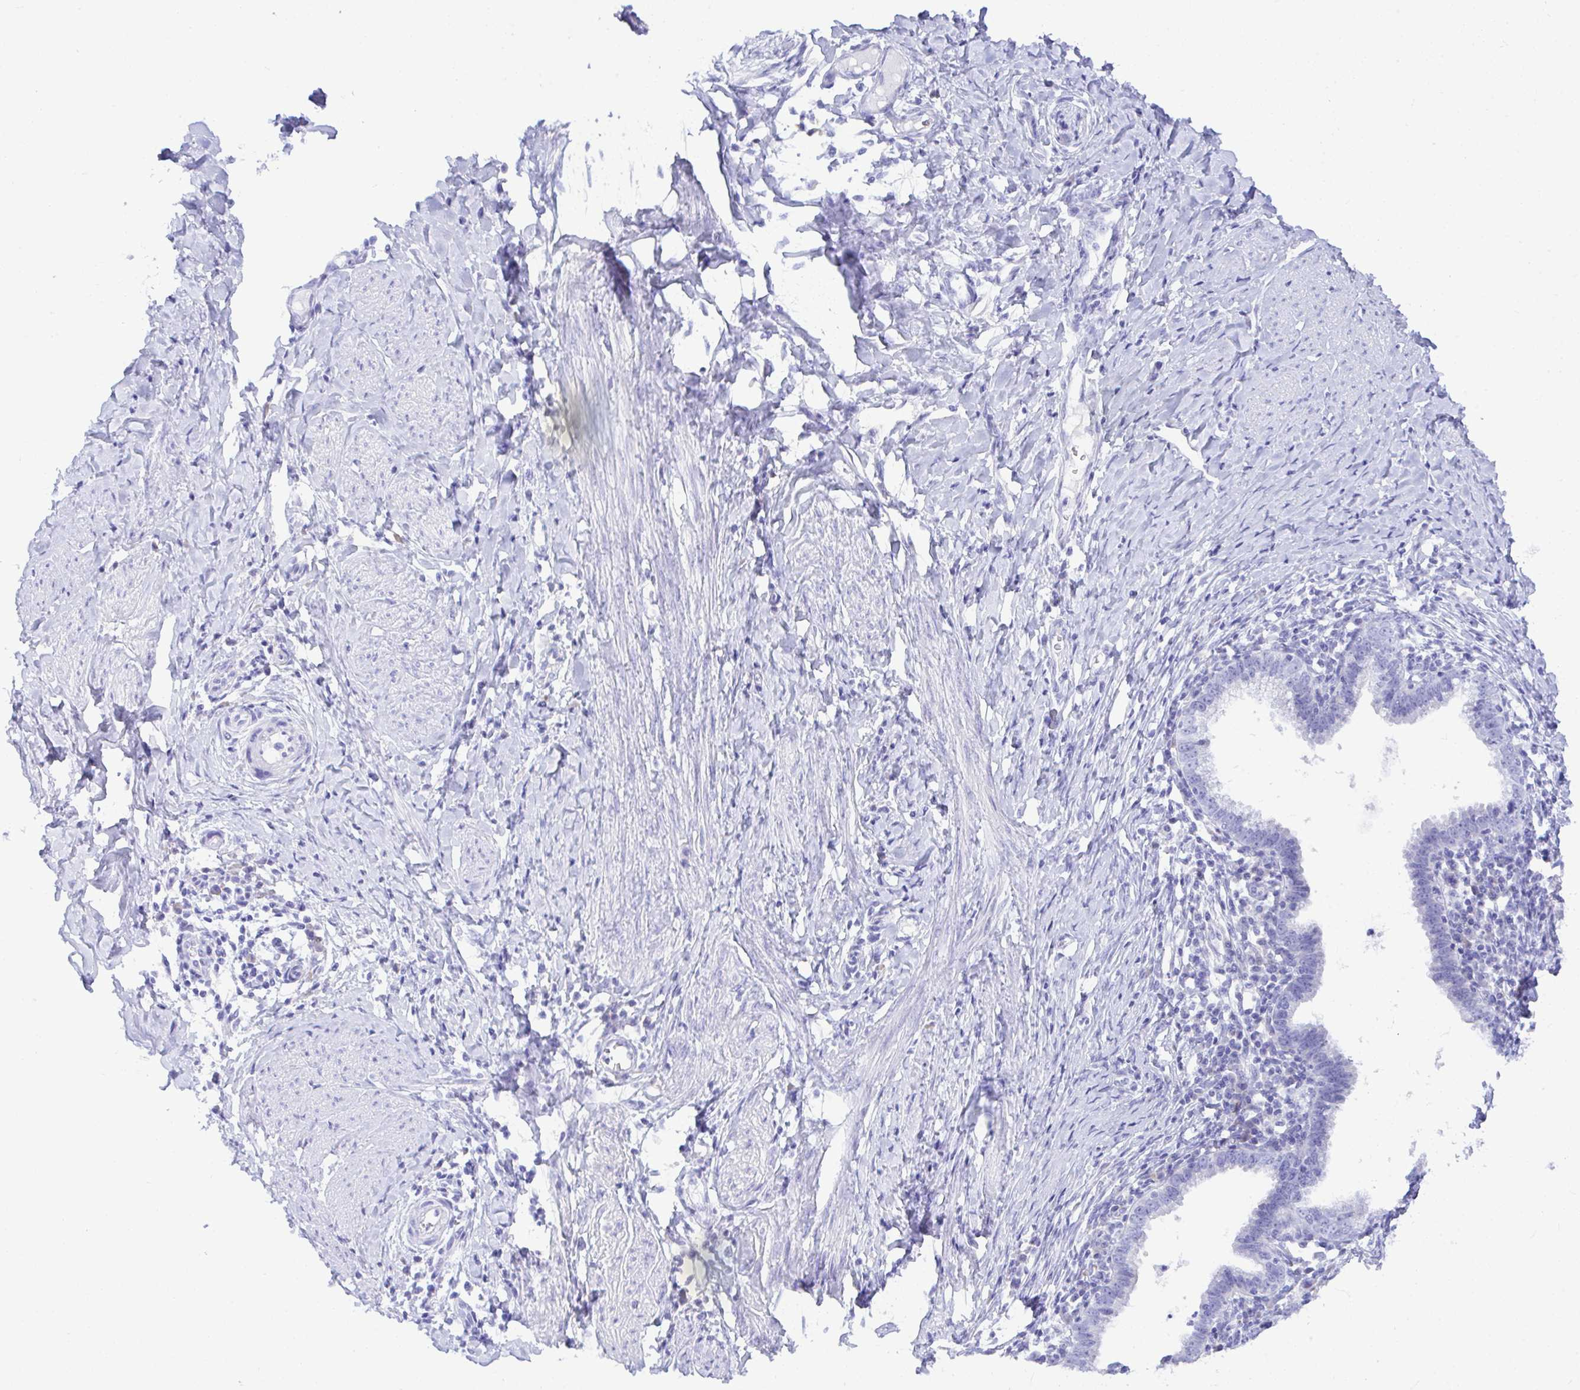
{"staining": {"intensity": "negative", "quantity": "none", "location": "none"}, "tissue": "cervical cancer", "cell_type": "Tumor cells", "image_type": "cancer", "snomed": [{"axis": "morphology", "description": "Adenocarcinoma, NOS"}, {"axis": "topography", "description": "Cervix"}], "caption": "IHC of adenocarcinoma (cervical) reveals no positivity in tumor cells.", "gene": "SEL1L2", "patient": {"sex": "female", "age": 36}}